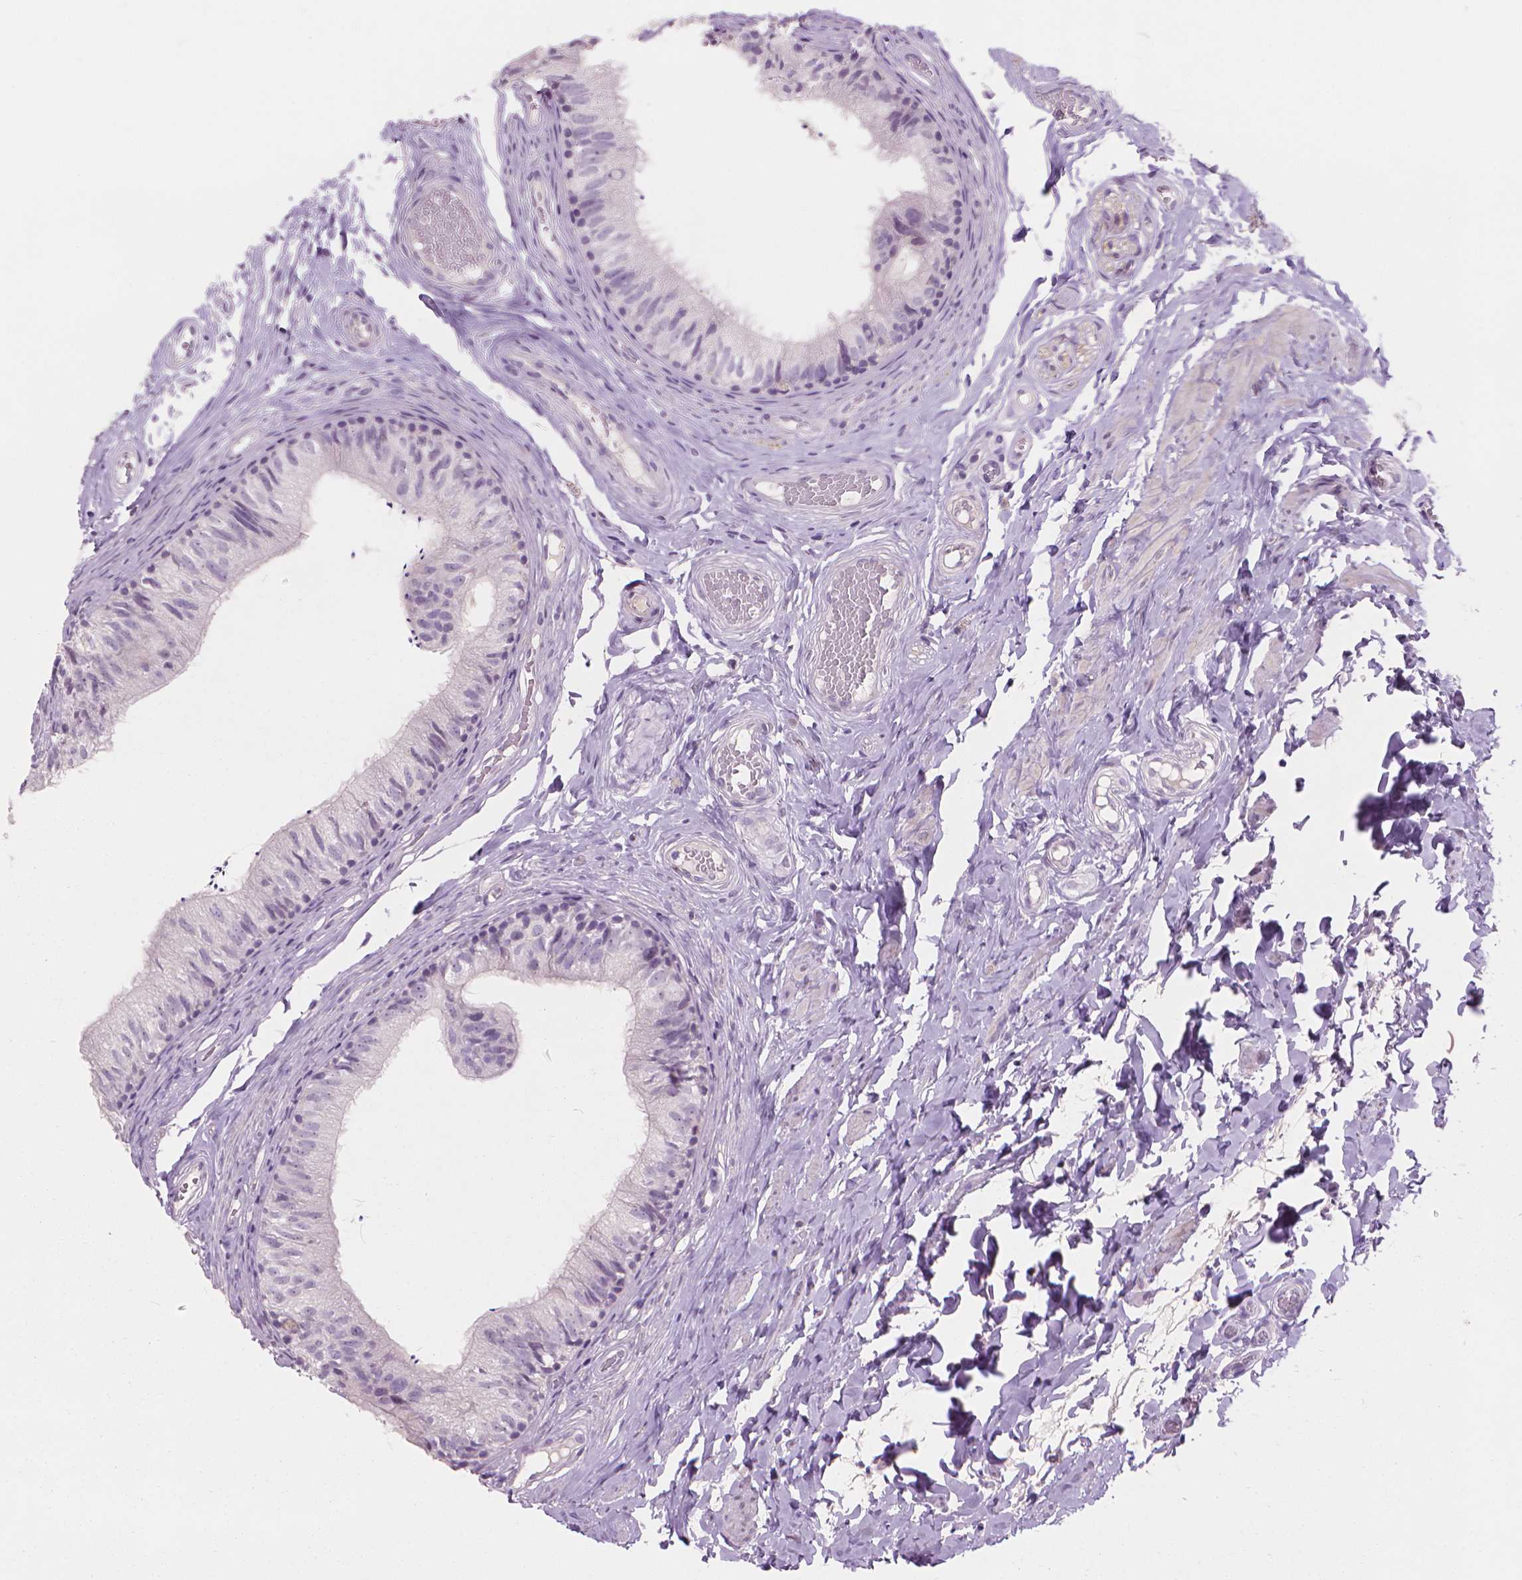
{"staining": {"intensity": "negative", "quantity": "none", "location": "none"}, "tissue": "epididymis", "cell_type": "Glandular cells", "image_type": "normal", "snomed": [{"axis": "morphology", "description": "Normal tissue, NOS"}, {"axis": "topography", "description": "Epididymis"}], "caption": "Glandular cells show no significant protein staining in unremarkable epididymis.", "gene": "ENO2", "patient": {"sex": "male", "age": 29}}